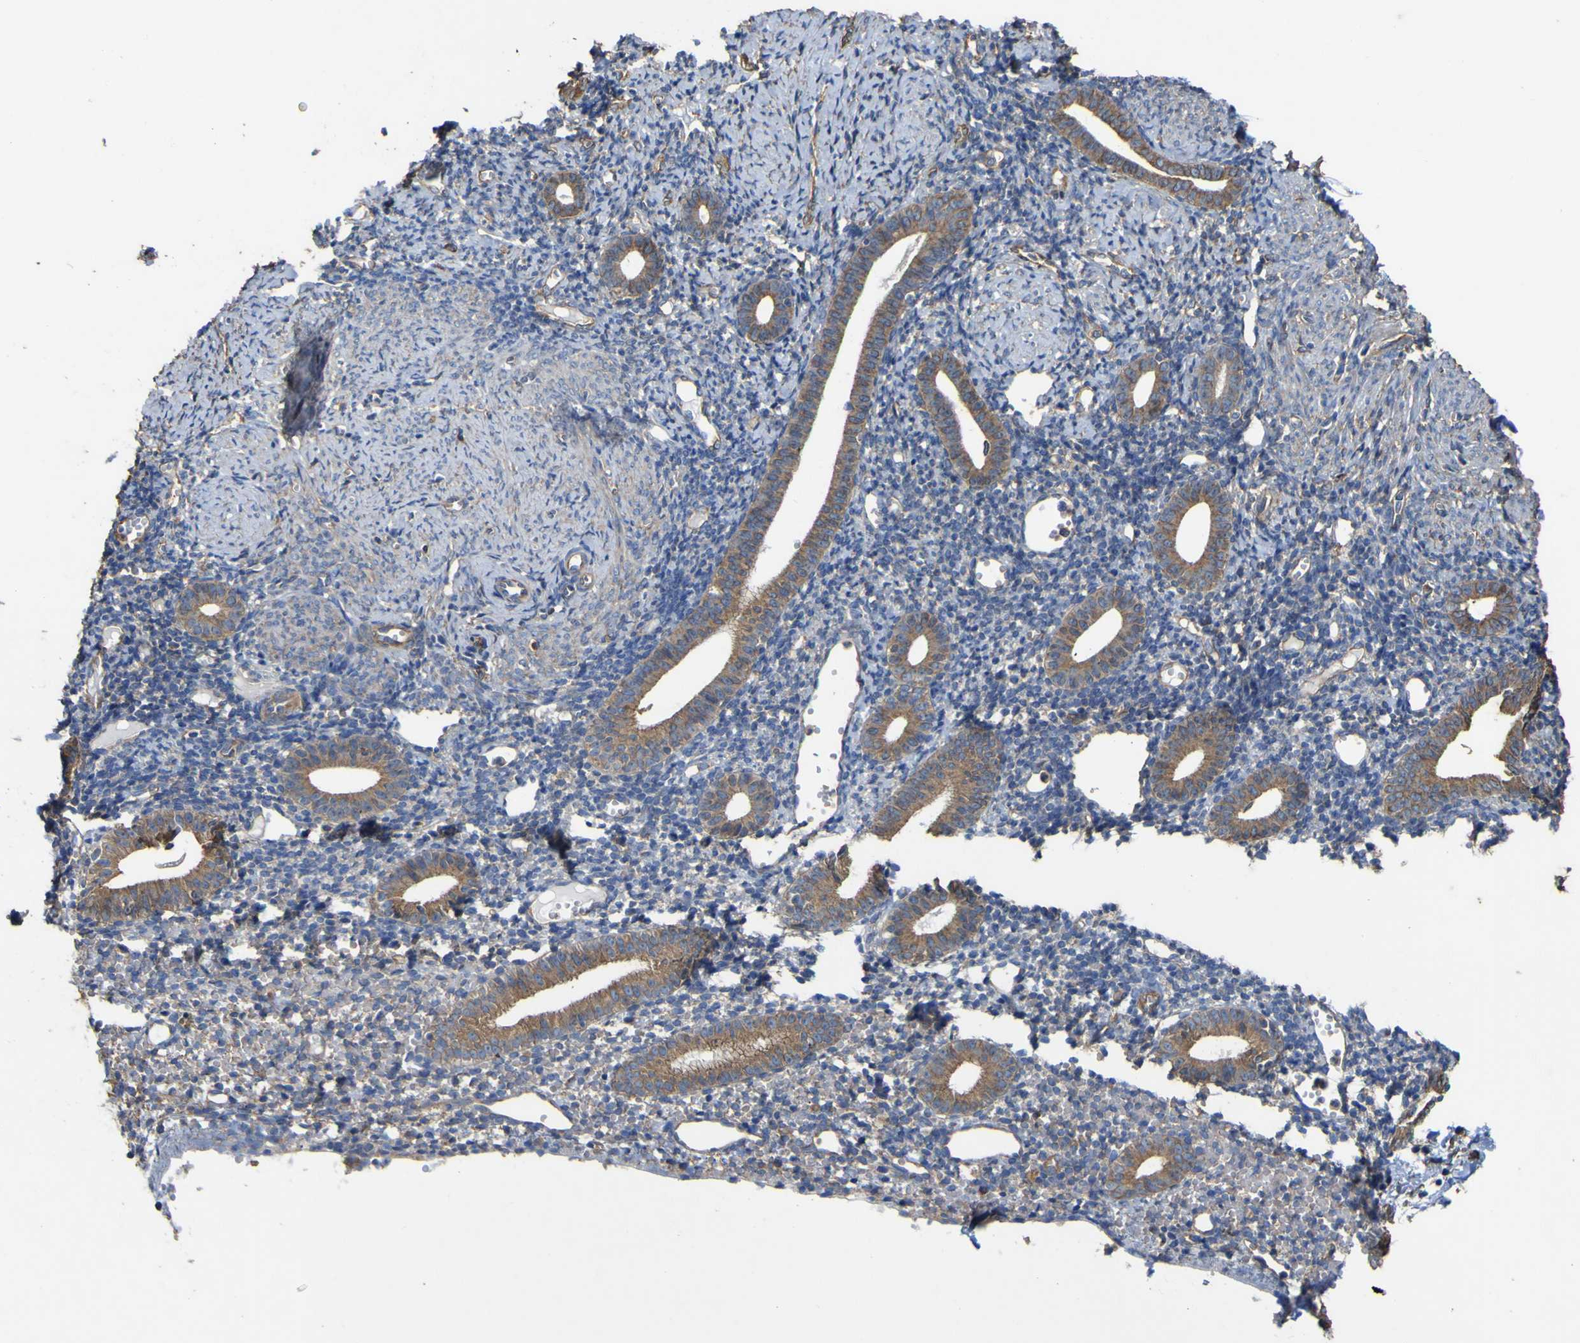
{"staining": {"intensity": "weak", "quantity": "<25%", "location": "cytoplasmic/membranous"}, "tissue": "endometrium", "cell_type": "Cells in endometrial stroma", "image_type": "normal", "snomed": [{"axis": "morphology", "description": "Normal tissue, NOS"}, {"axis": "topography", "description": "Endometrium"}], "caption": "This photomicrograph is of normal endometrium stained with immunohistochemistry (IHC) to label a protein in brown with the nuclei are counter-stained blue. There is no staining in cells in endometrial stroma. (Stains: DAB IHC with hematoxylin counter stain, Microscopy: brightfield microscopy at high magnification).", "gene": "TNFSF15", "patient": {"sex": "female", "age": 50}}